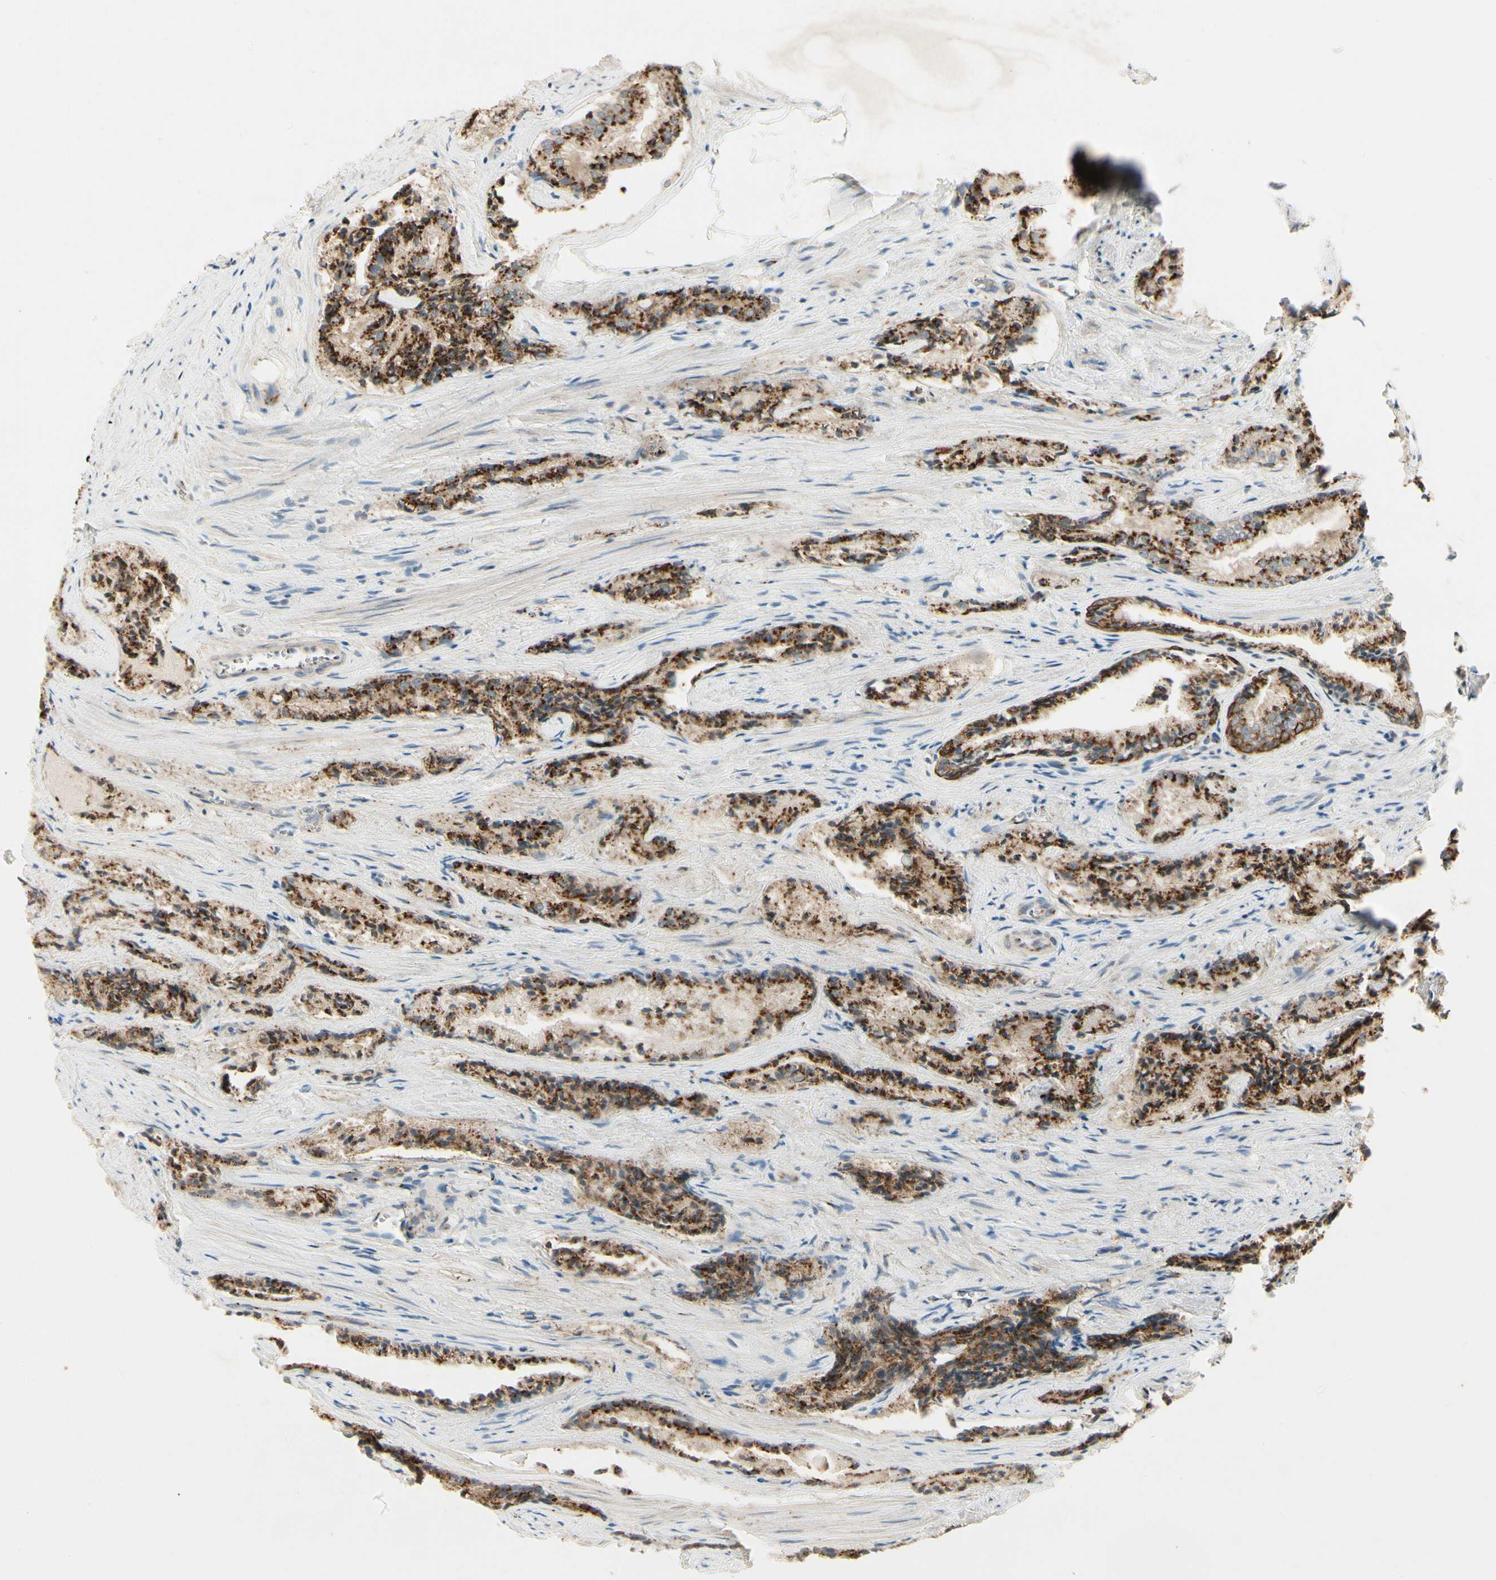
{"staining": {"intensity": "strong", "quantity": ">75%", "location": "cytoplasmic/membranous"}, "tissue": "prostate cancer", "cell_type": "Tumor cells", "image_type": "cancer", "snomed": [{"axis": "morphology", "description": "Adenocarcinoma, Low grade"}, {"axis": "topography", "description": "Prostate"}], "caption": "Immunohistochemical staining of prostate adenocarcinoma (low-grade) shows high levels of strong cytoplasmic/membranous protein expression in approximately >75% of tumor cells.", "gene": "MANSC1", "patient": {"sex": "male", "age": 60}}